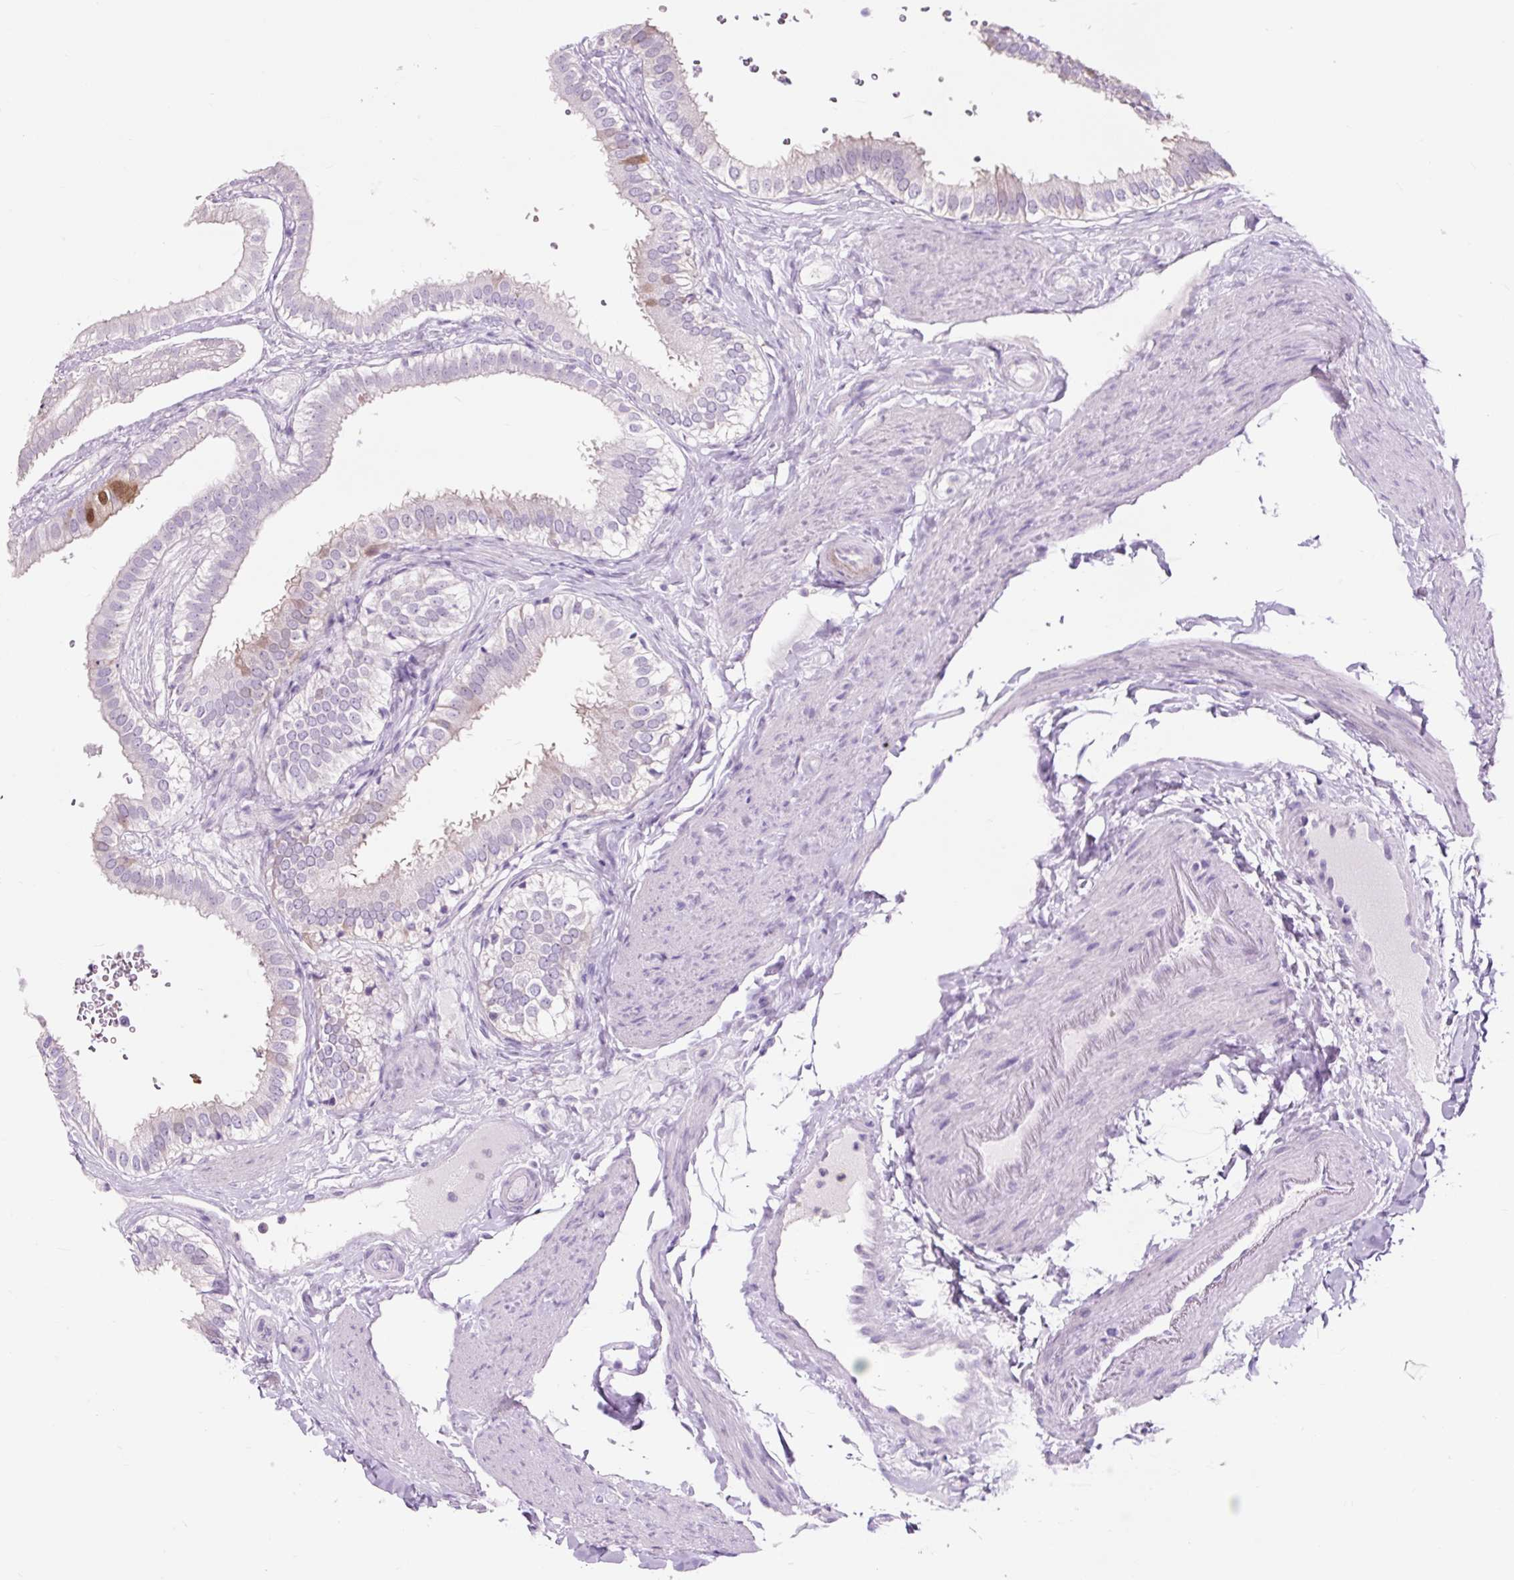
{"staining": {"intensity": "moderate", "quantity": "<25%", "location": "cytoplasmic/membranous,nuclear"}, "tissue": "gallbladder", "cell_type": "Glandular cells", "image_type": "normal", "snomed": [{"axis": "morphology", "description": "Normal tissue, NOS"}, {"axis": "topography", "description": "Gallbladder"}], "caption": "An immunohistochemistry (IHC) photomicrograph of normal tissue is shown. Protein staining in brown labels moderate cytoplasmic/membranous,nuclear positivity in gallbladder within glandular cells.", "gene": "OR10A7", "patient": {"sex": "female", "age": 61}}